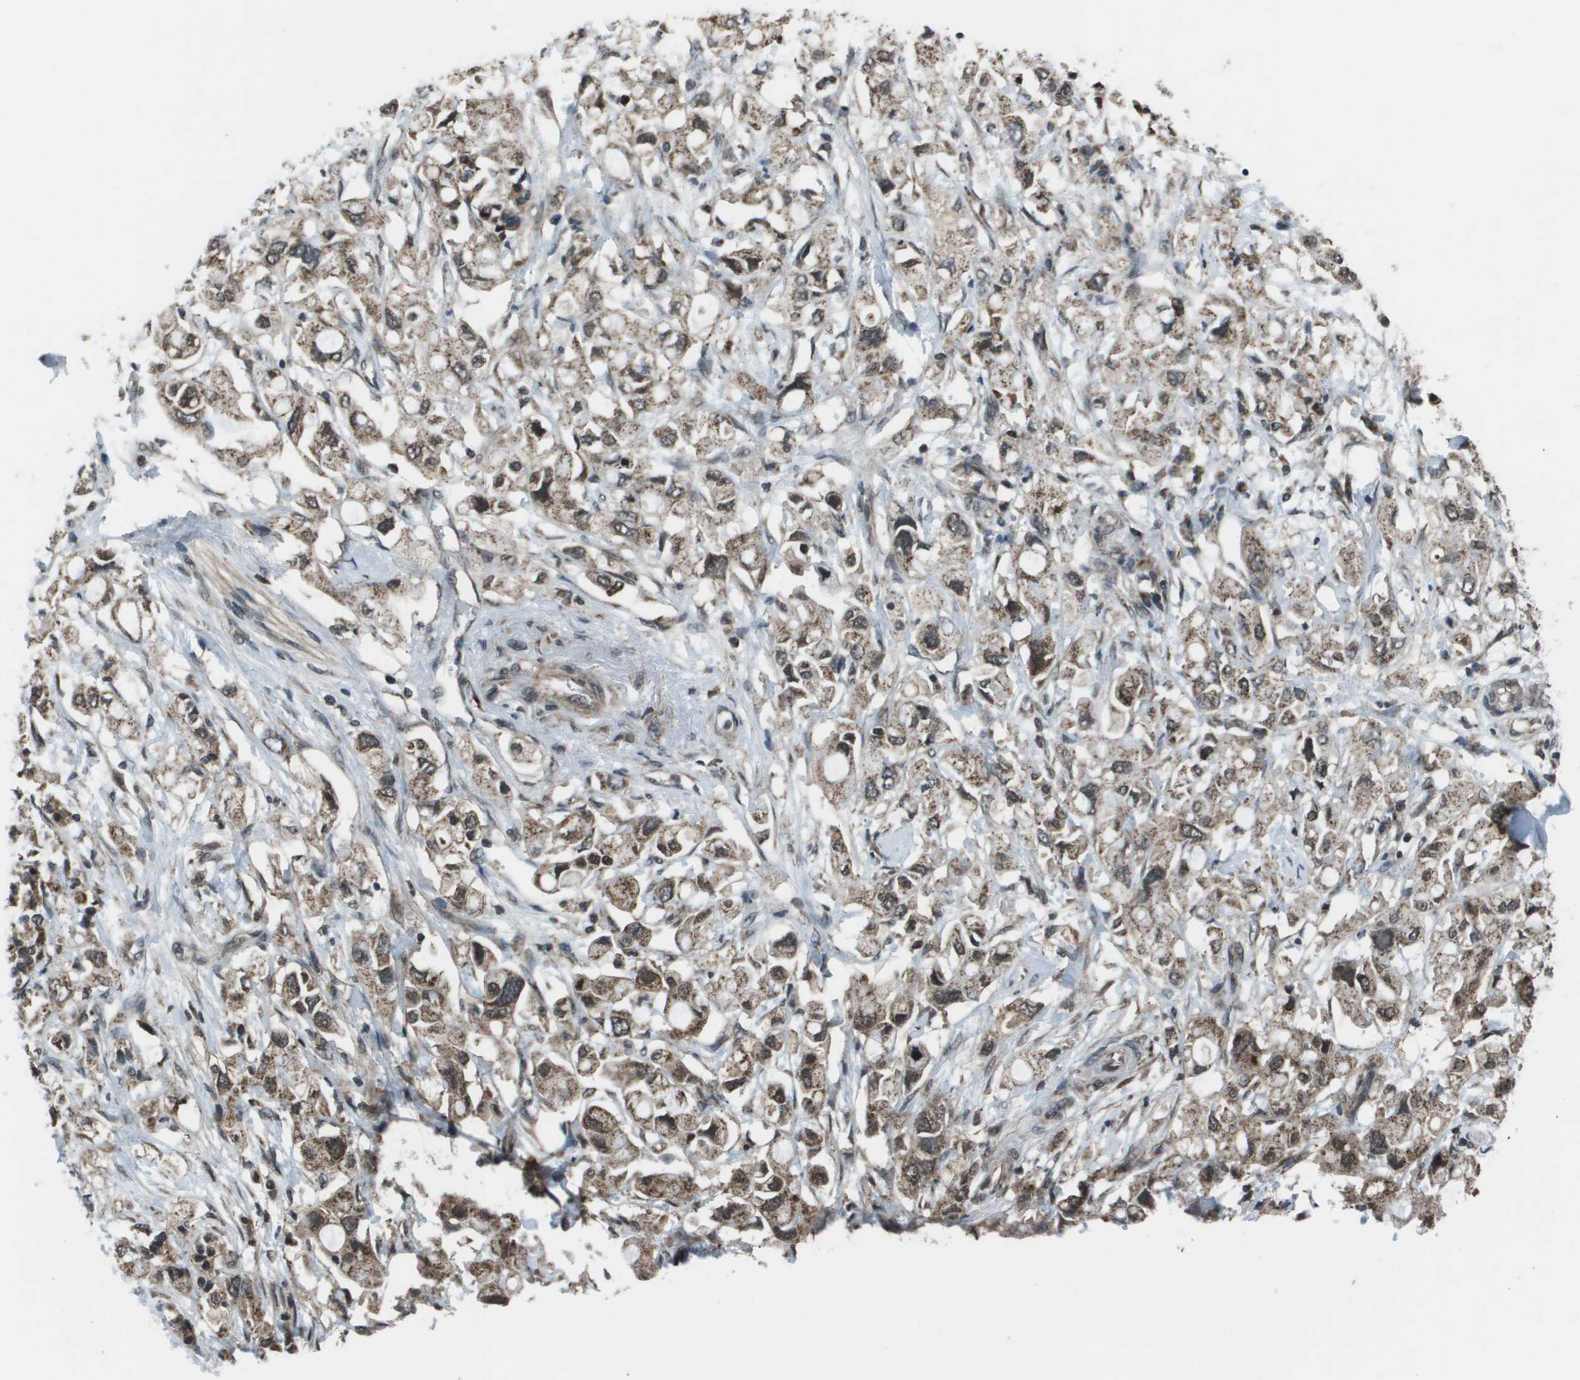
{"staining": {"intensity": "moderate", "quantity": ">75%", "location": "cytoplasmic/membranous"}, "tissue": "pancreatic cancer", "cell_type": "Tumor cells", "image_type": "cancer", "snomed": [{"axis": "morphology", "description": "Adenocarcinoma, NOS"}, {"axis": "topography", "description": "Pancreas"}], "caption": "IHC staining of pancreatic cancer, which exhibits medium levels of moderate cytoplasmic/membranous expression in about >75% of tumor cells indicating moderate cytoplasmic/membranous protein staining. The staining was performed using DAB (brown) for protein detection and nuclei were counterstained in hematoxylin (blue).", "gene": "PPFIA1", "patient": {"sex": "female", "age": 56}}